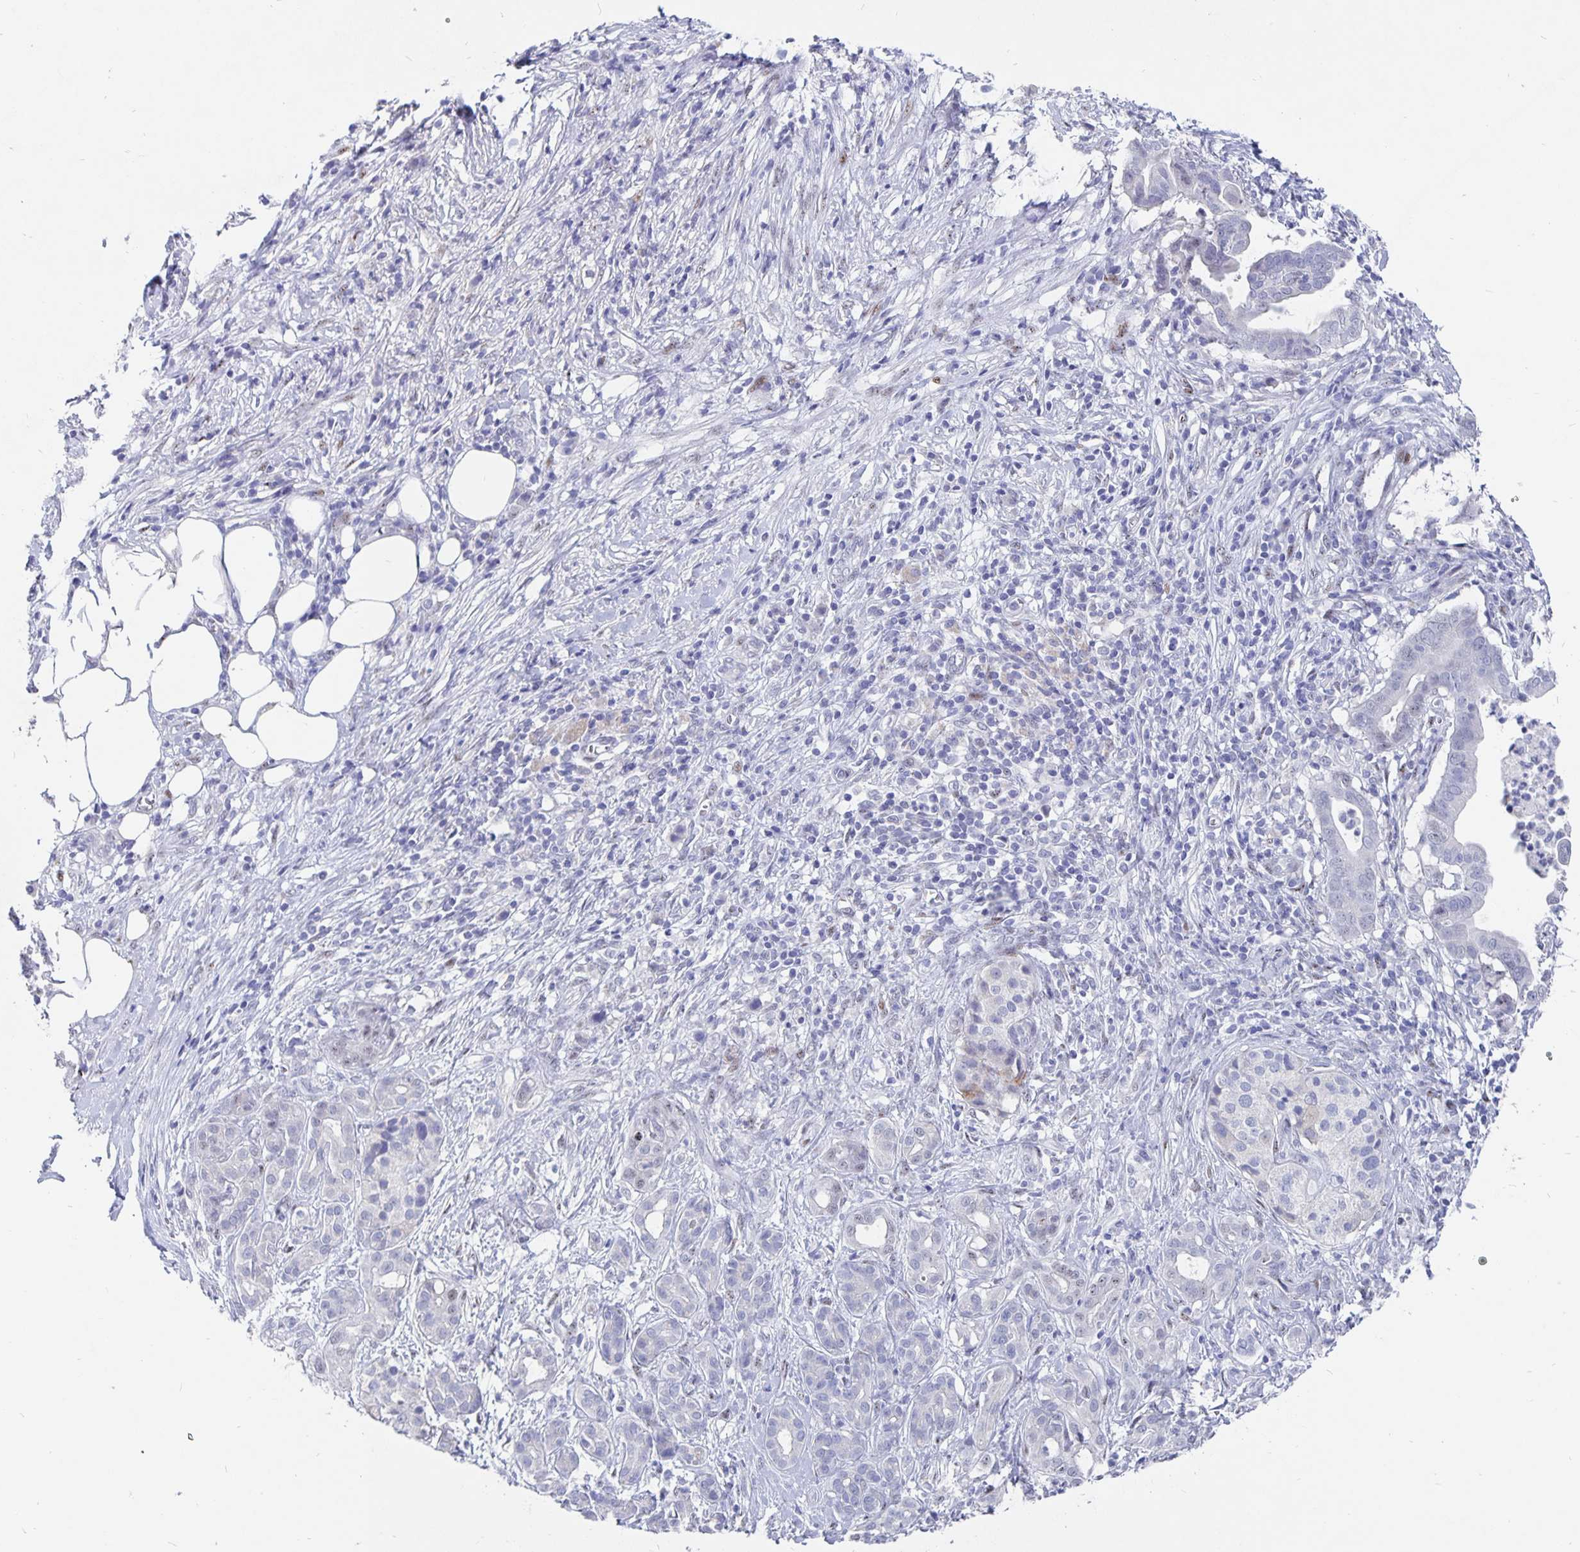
{"staining": {"intensity": "negative", "quantity": "none", "location": "none"}, "tissue": "pancreatic cancer", "cell_type": "Tumor cells", "image_type": "cancer", "snomed": [{"axis": "morphology", "description": "Adenocarcinoma, NOS"}, {"axis": "topography", "description": "Pancreas"}], "caption": "Tumor cells are negative for brown protein staining in adenocarcinoma (pancreatic).", "gene": "SMOC1", "patient": {"sex": "male", "age": 61}}